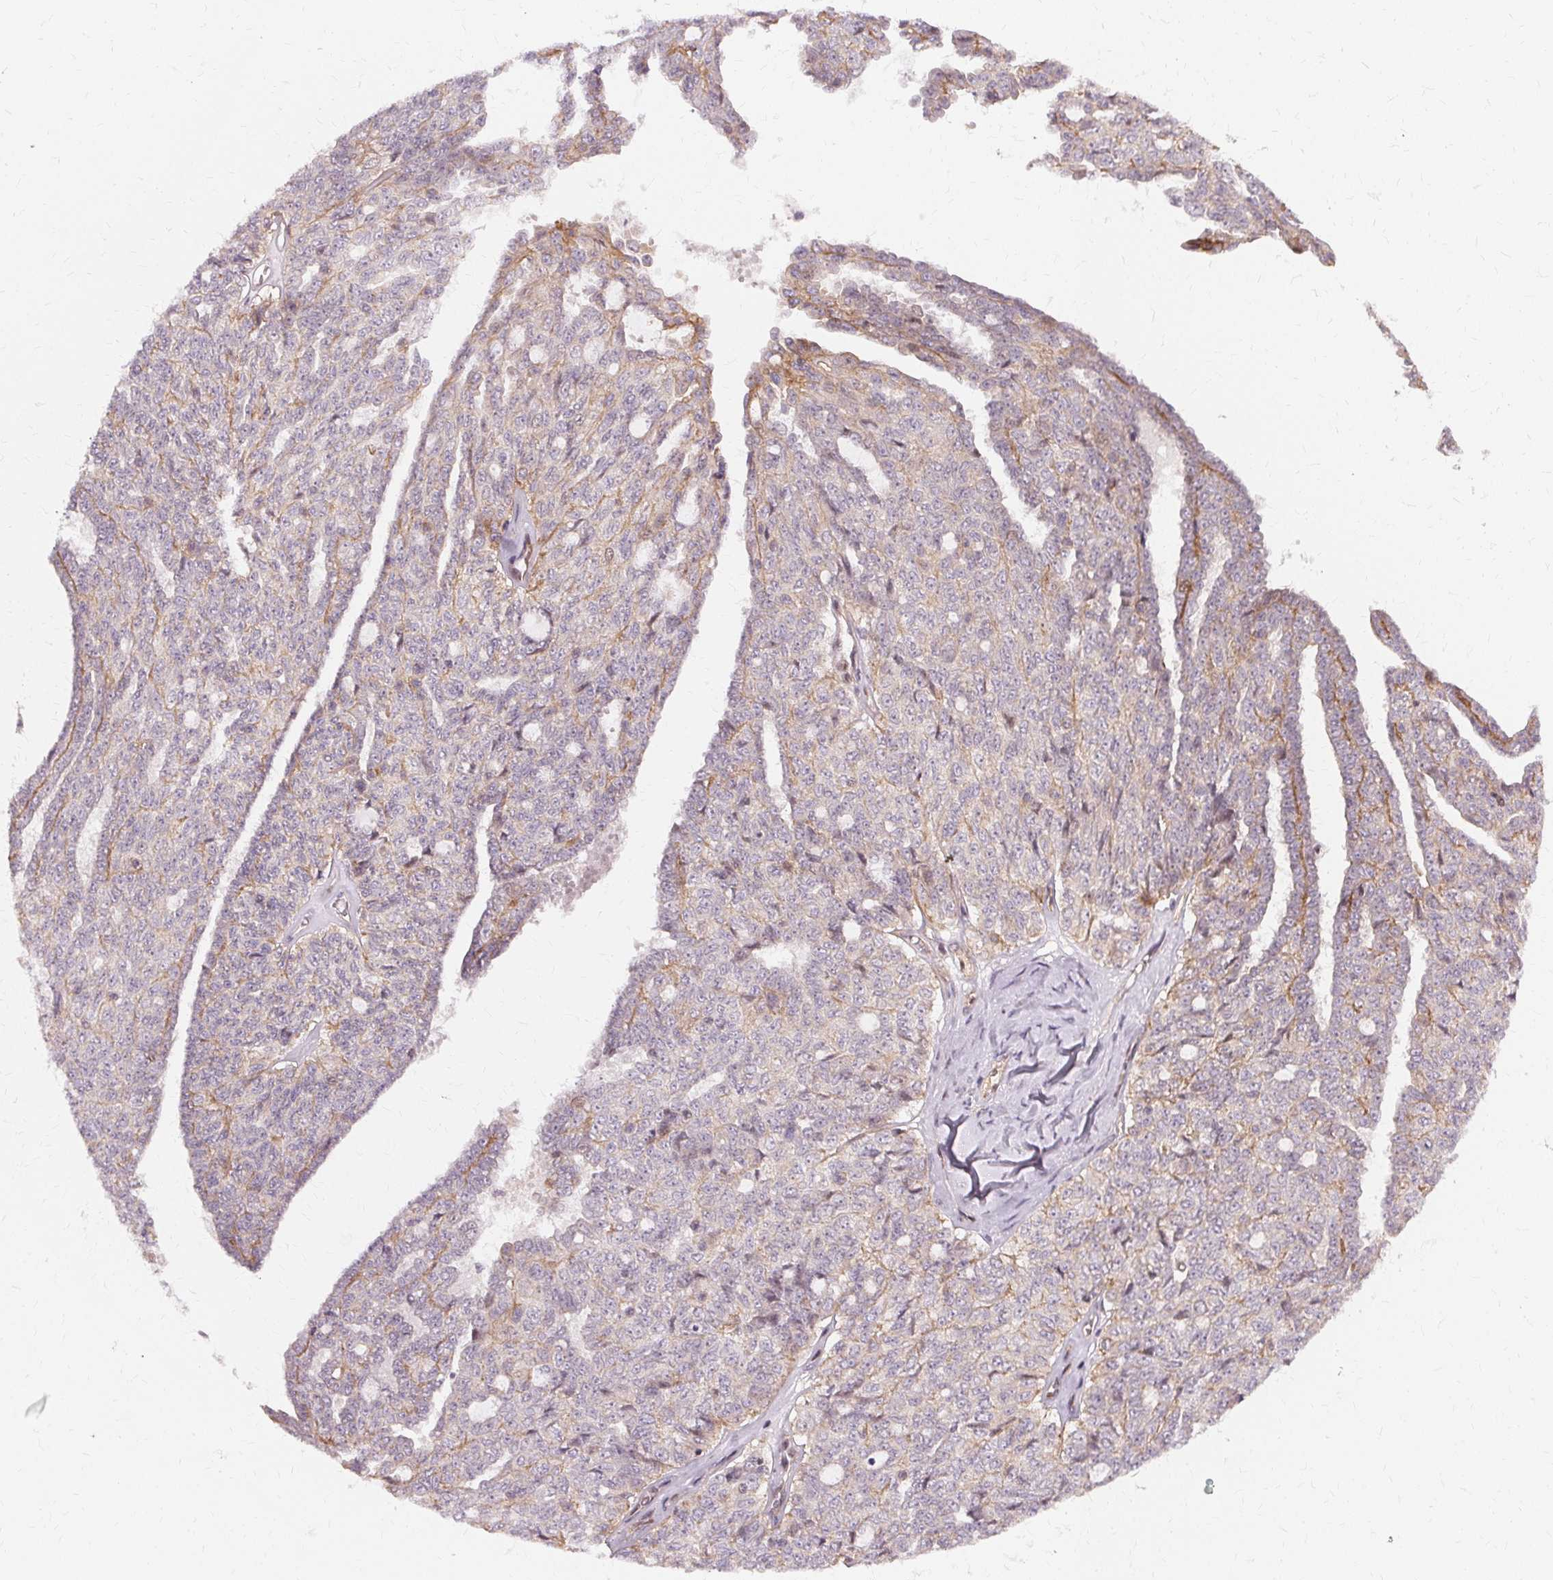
{"staining": {"intensity": "moderate", "quantity": "<25%", "location": "cytoplasmic/membranous"}, "tissue": "ovarian cancer", "cell_type": "Tumor cells", "image_type": "cancer", "snomed": [{"axis": "morphology", "description": "Cystadenocarcinoma, serous, NOS"}, {"axis": "topography", "description": "Ovary"}], "caption": "An IHC image of neoplastic tissue is shown. Protein staining in brown labels moderate cytoplasmic/membranous positivity in ovarian cancer within tumor cells.", "gene": "USP8", "patient": {"sex": "female", "age": 71}}